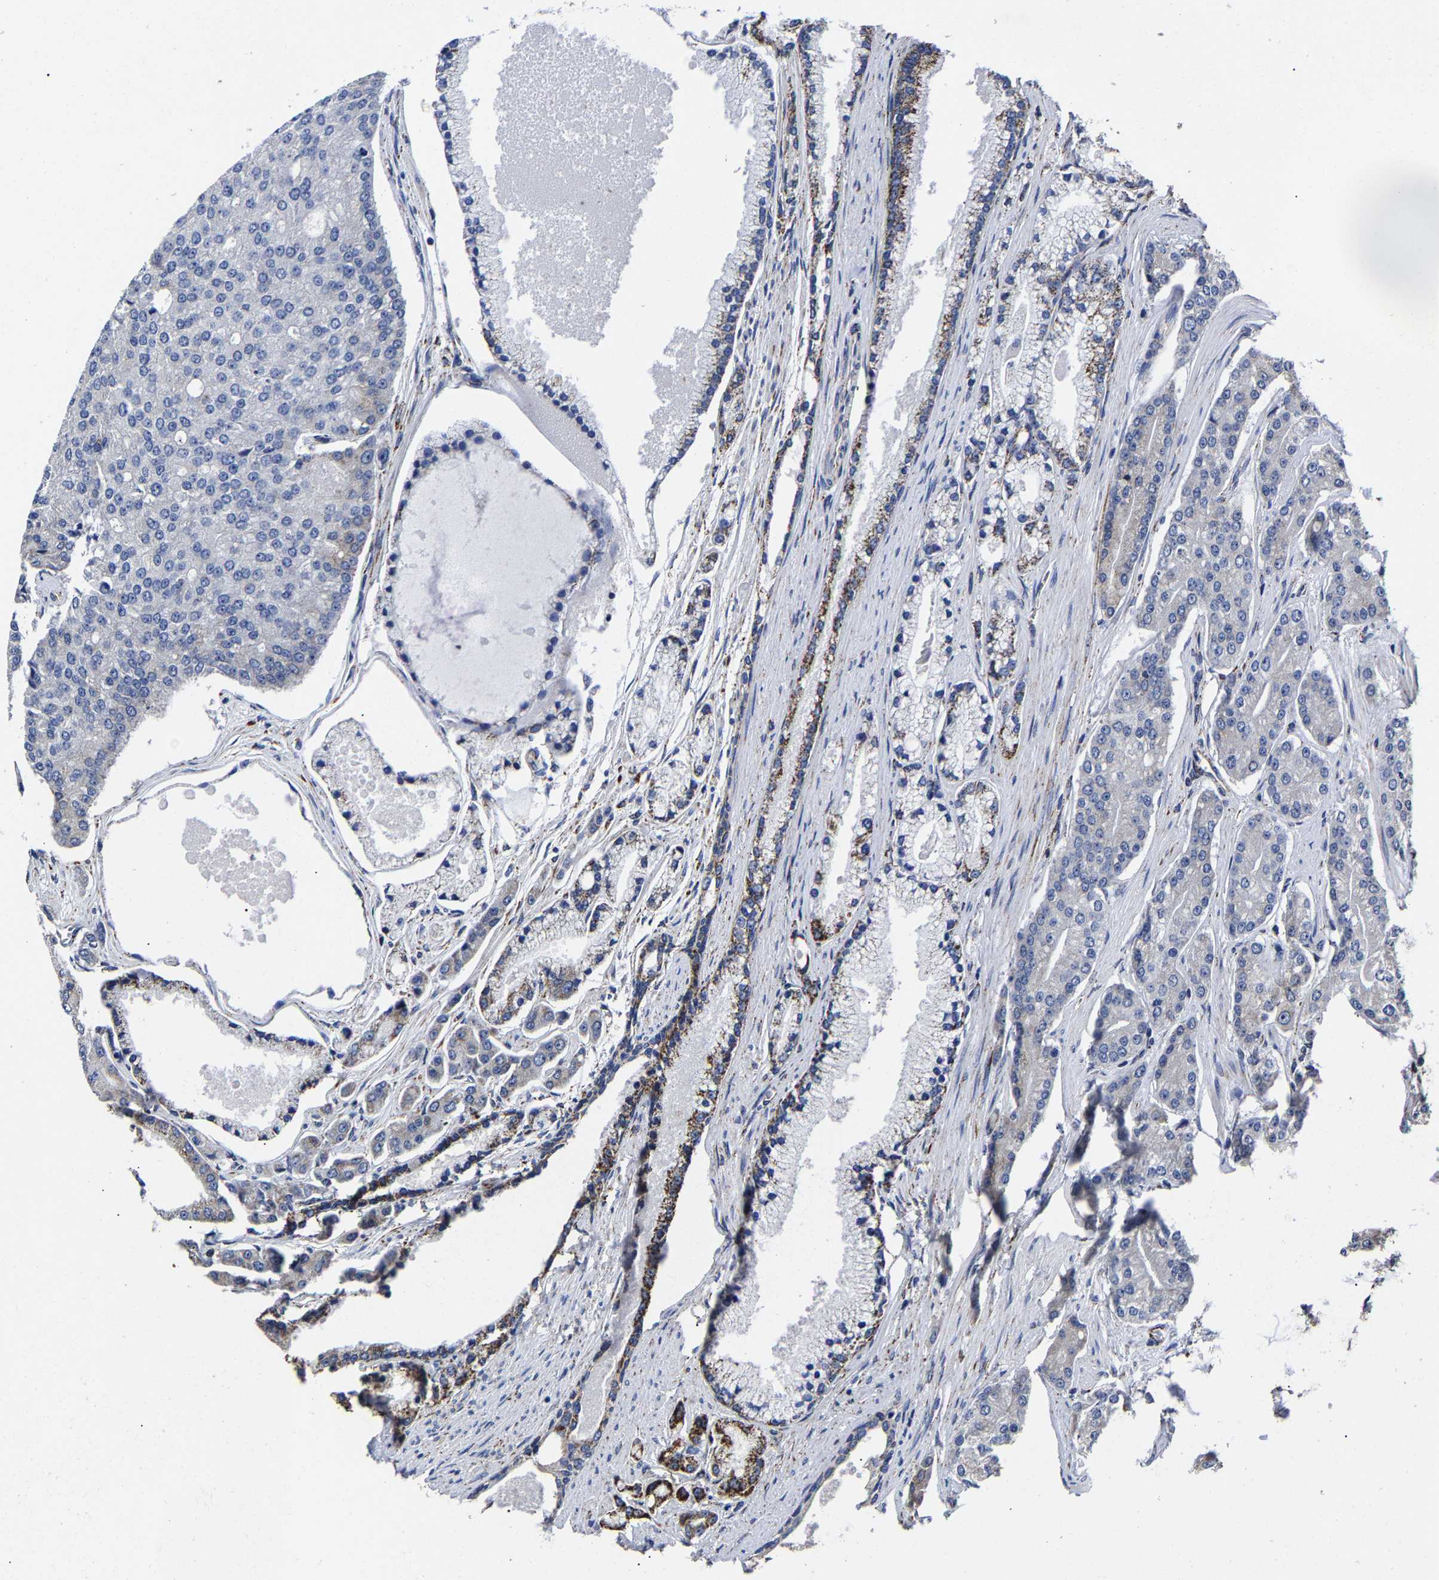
{"staining": {"intensity": "negative", "quantity": "none", "location": "none"}, "tissue": "prostate cancer", "cell_type": "Tumor cells", "image_type": "cancer", "snomed": [{"axis": "morphology", "description": "Adenocarcinoma, High grade"}, {"axis": "topography", "description": "Prostate"}], "caption": "High power microscopy micrograph of an immunohistochemistry (IHC) histopathology image of high-grade adenocarcinoma (prostate), revealing no significant staining in tumor cells. Brightfield microscopy of immunohistochemistry (IHC) stained with DAB (brown) and hematoxylin (blue), captured at high magnification.", "gene": "AASS", "patient": {"sex": "male", "age": 71}}